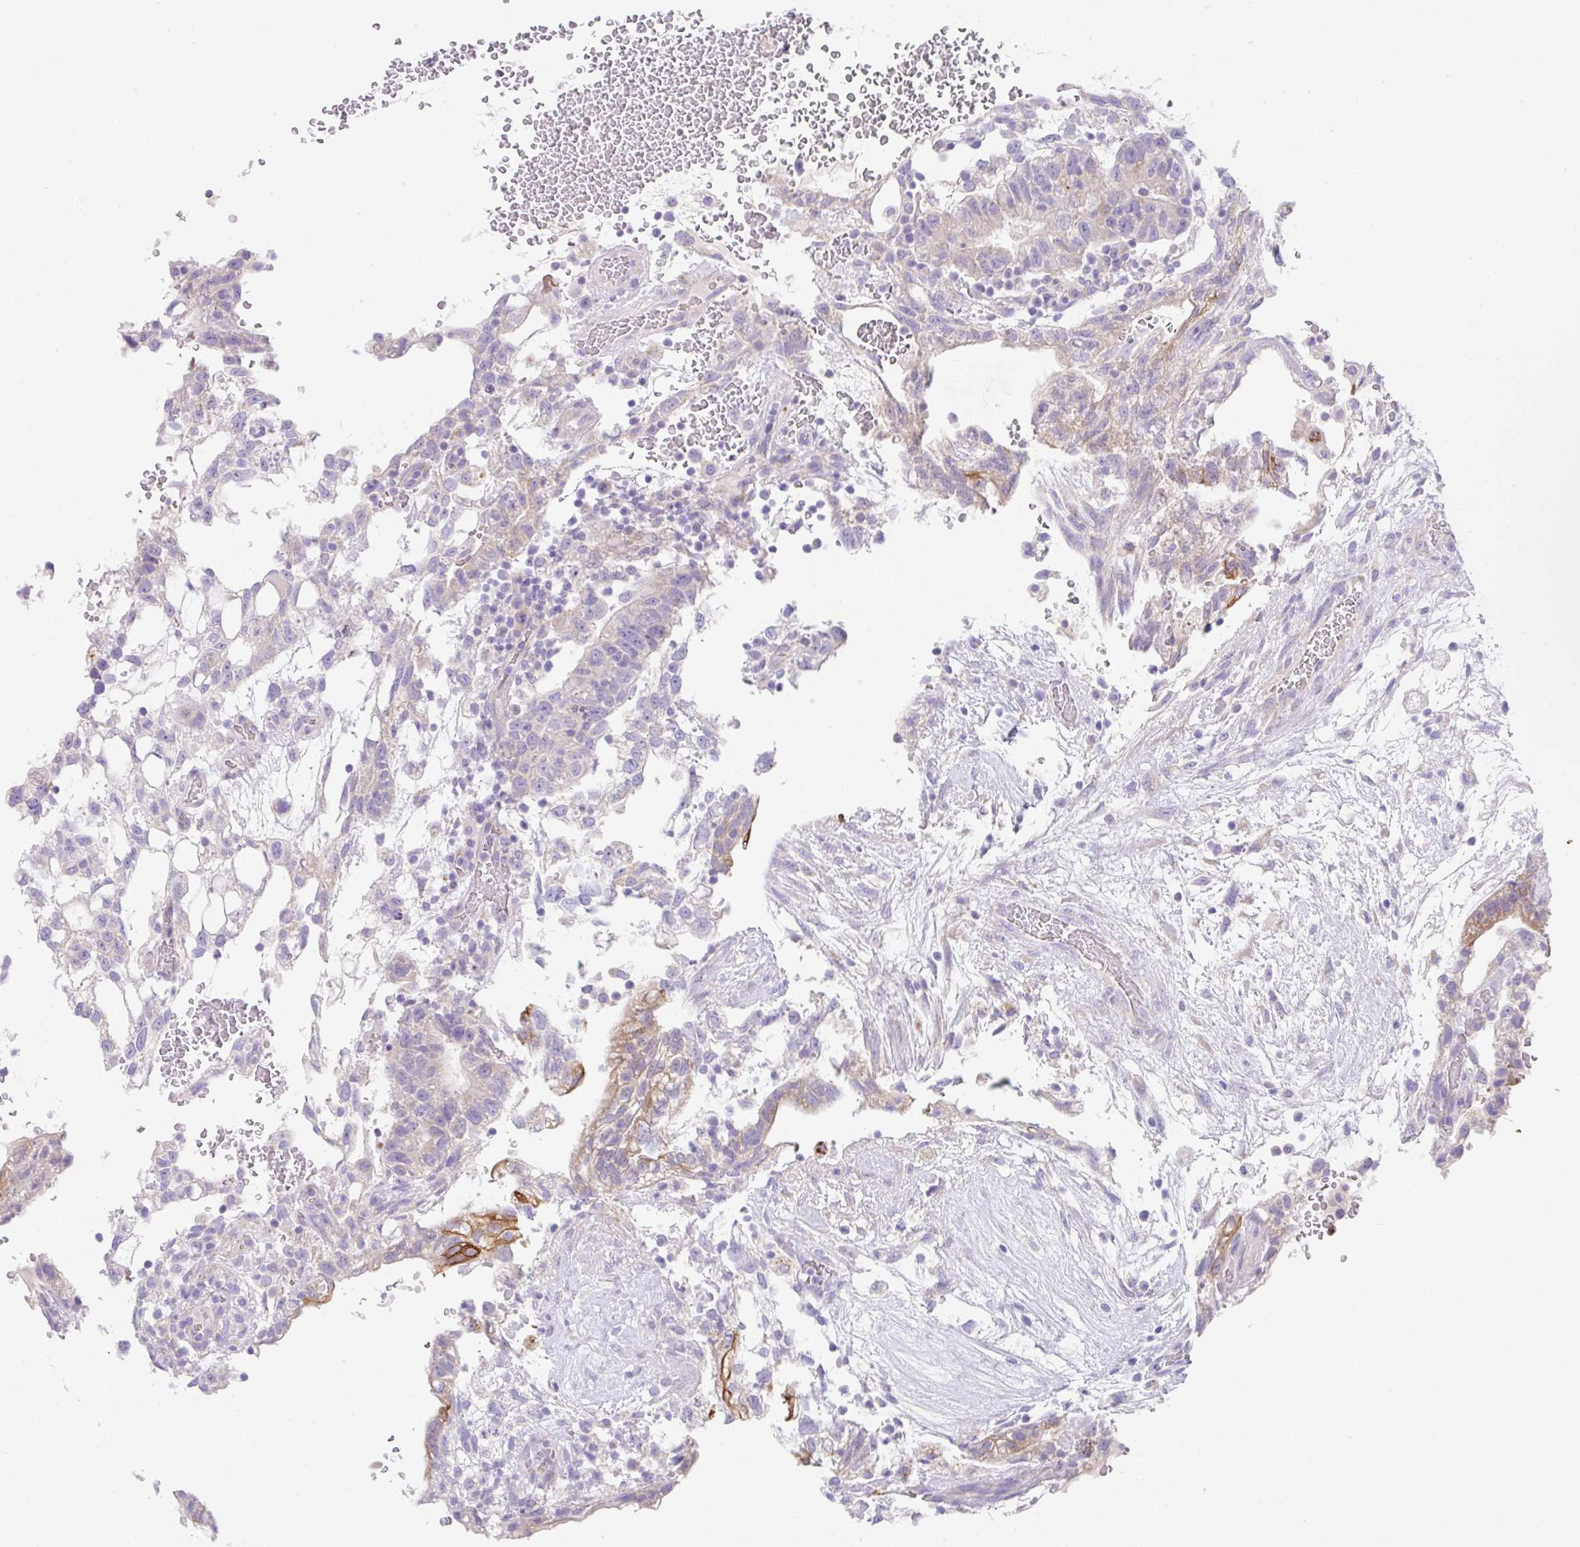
{"staining": {"intensity": "strong", "quantity": "<25%", "location": "cytoplasmic/membranous"}, "tissue": "testis cancer", "cell_type": "Tumor cells", "image_type": "cancer", "snomed": [{"axis": "morphology", "description": "Carcinoma, Embryonal, NOS"}, {"axis": "topography", "description": "Testis"}], "caption": "Immunohistochemical staining of testis cancer demonstrates medium levels of strong cytoplasmic/membranous staining in approximately <25% of tumor cells. Using DAB (brown) and hematoxylin (blue) stains, captured at high magnification using brightfield microscopy.", "gene": "TRAF4", "patient": {"sex": "male", "age": 32}}